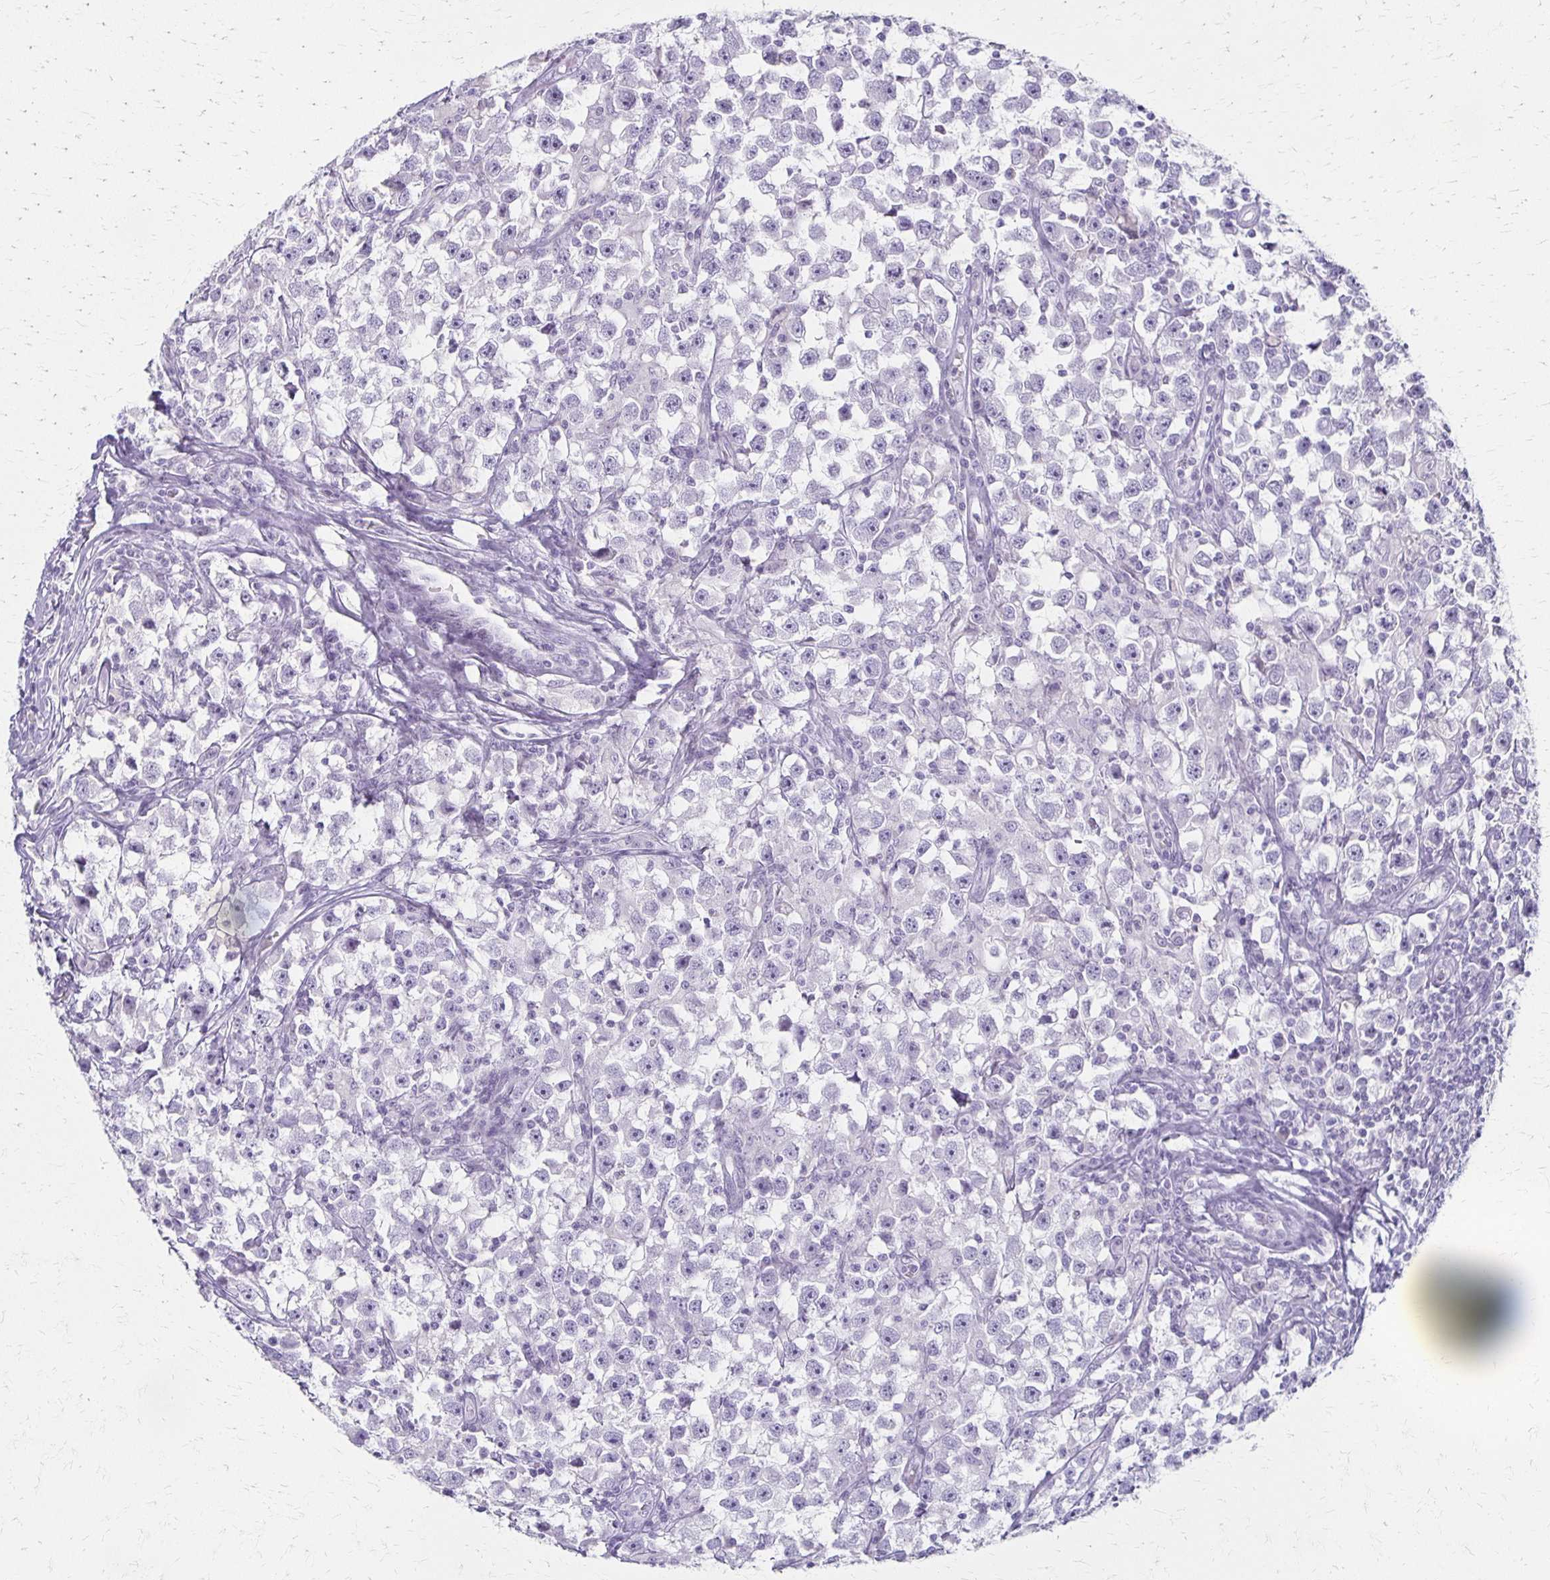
{"staining": {"intensity": "negative", "quantity": "none", "location": "none"}, "tissue": "testis cancer", "cell_type": "Tumor cells", "image_type": "cancer", "snomed": [{"axis": "morphology", "description": "Seminoma, NOS"}, {"axis": "topography", "description": "Testis"}], "caption": "A high-resolution image shows IHC staining of testis cancer (seminoma), which exhibits no significant positivity in tumor cells.", "gene": "IVL", "patient": {"sex": "male", "age": 33}}